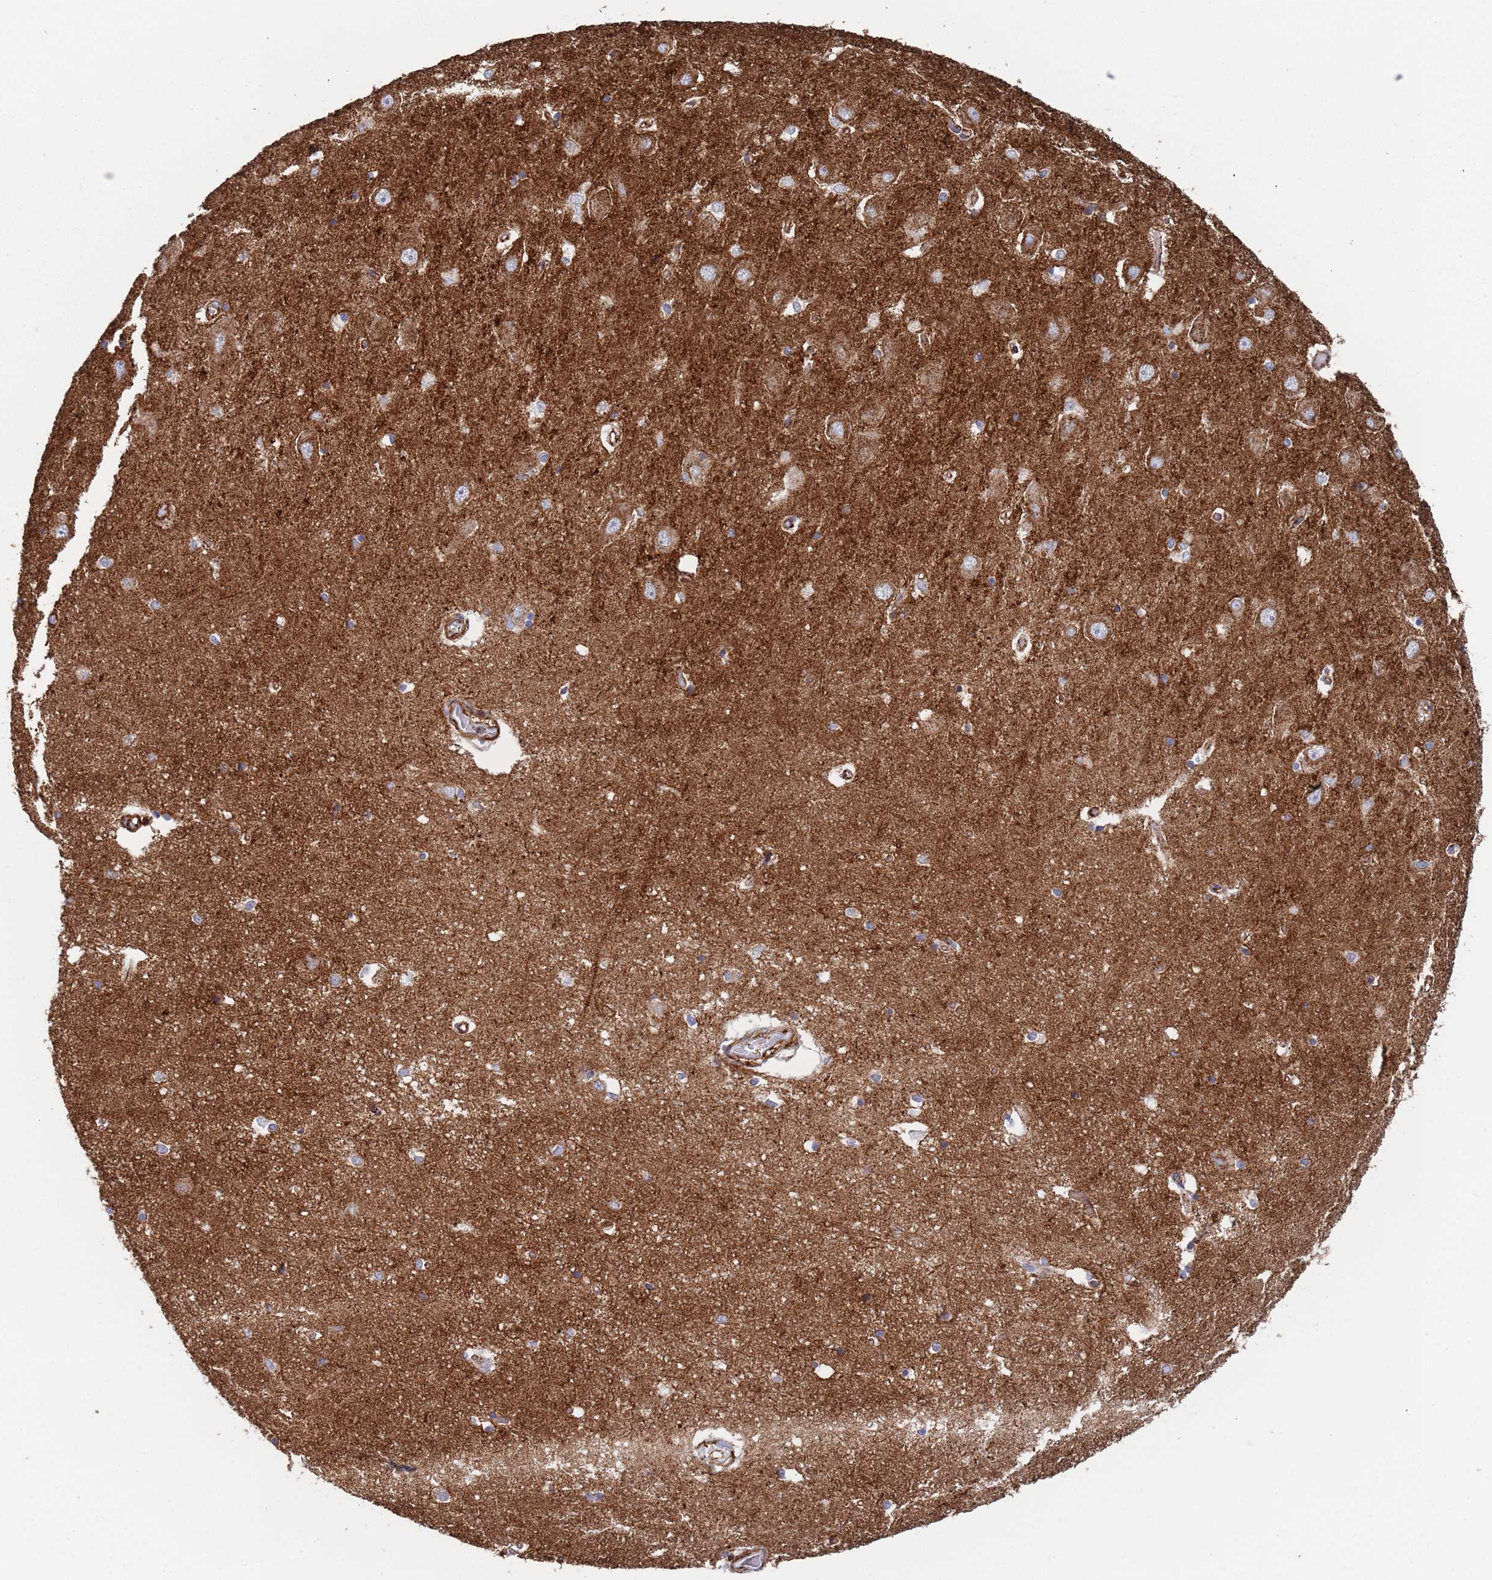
{"staining": {"intensity": "moderate", "quantity": "<25%", "location": "nuclear"}, "tissue": "hippocampus", "cell_type": "Glial cells", "image_type": "normal", "snomed": [{"axis": "morphology", "description": "Normal tissue, NOS"}, {"axis": "topography", "description": "Hippocampus"}], "caption": "Immunohistochemical staining of normal human hippocampus shows moderate nuclear protein expression in approximately <25% of glial cells.", "gene": "RNF144A", "patient": {"sex": "male", "age": 45}}